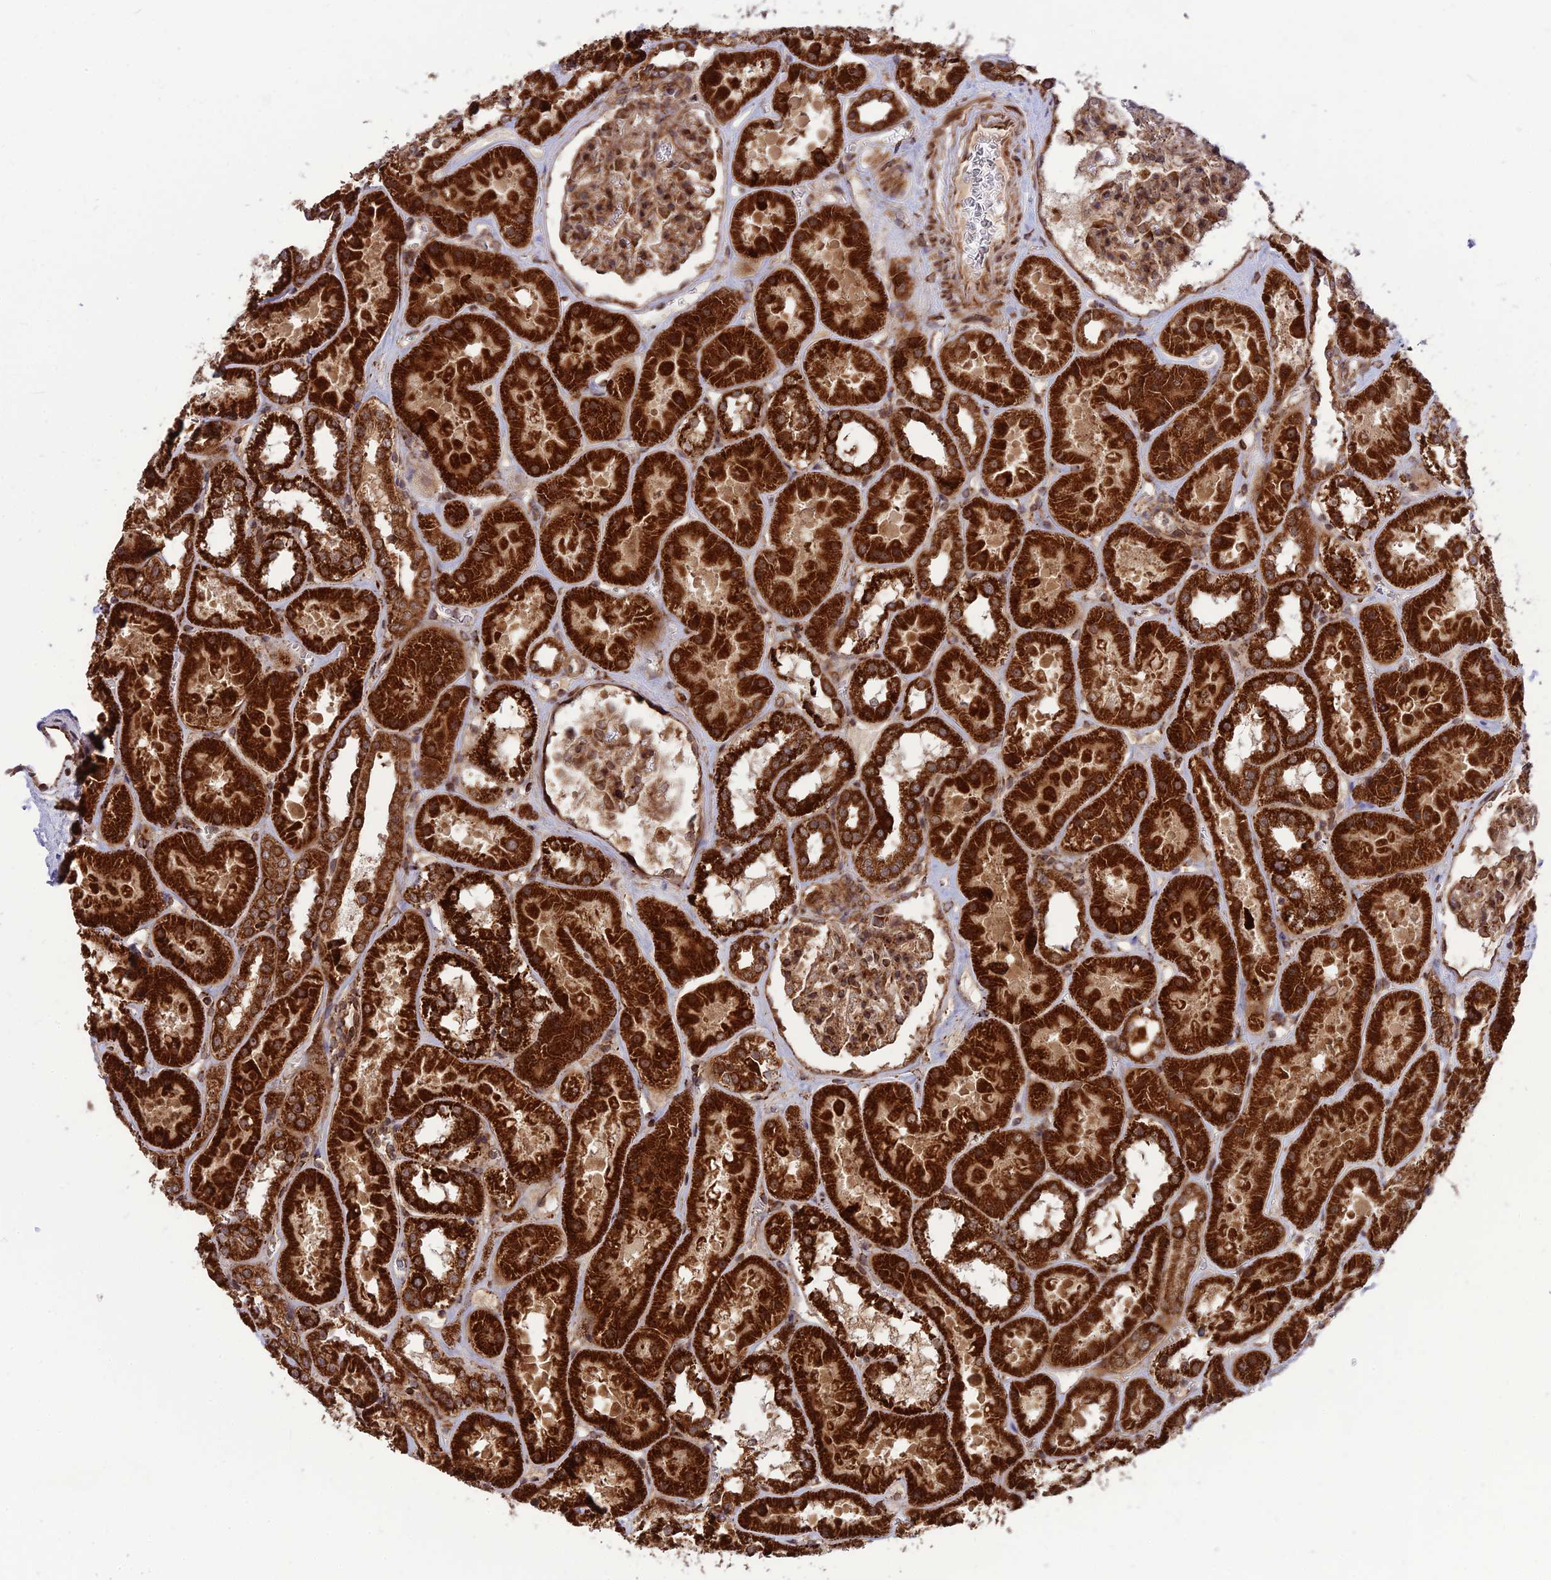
{"staining": {"intensity": "strong", "quantity": ">75%", "location": "cytoplasmic/membranous,nuclear"}, "tissue": "kidney", "cell_type": "Cells in glomeruli", "image_type": "normal", "snomed": [{"axis": "morphology", "description": "Normal tissue, NOS"}, {"axis": "topography", "description": "Kidney"}], "caption": "Kidney stained with DAB (3,3'-diaminobenzidine) immunohistochemistry (IHC) reveals high levels of strong cytoplasmic/membranous,nuclear positivity in about >75% of cells in glomeruli.", "gene": "CRTAP", "patient": {"sex": "female", "age": 41}}